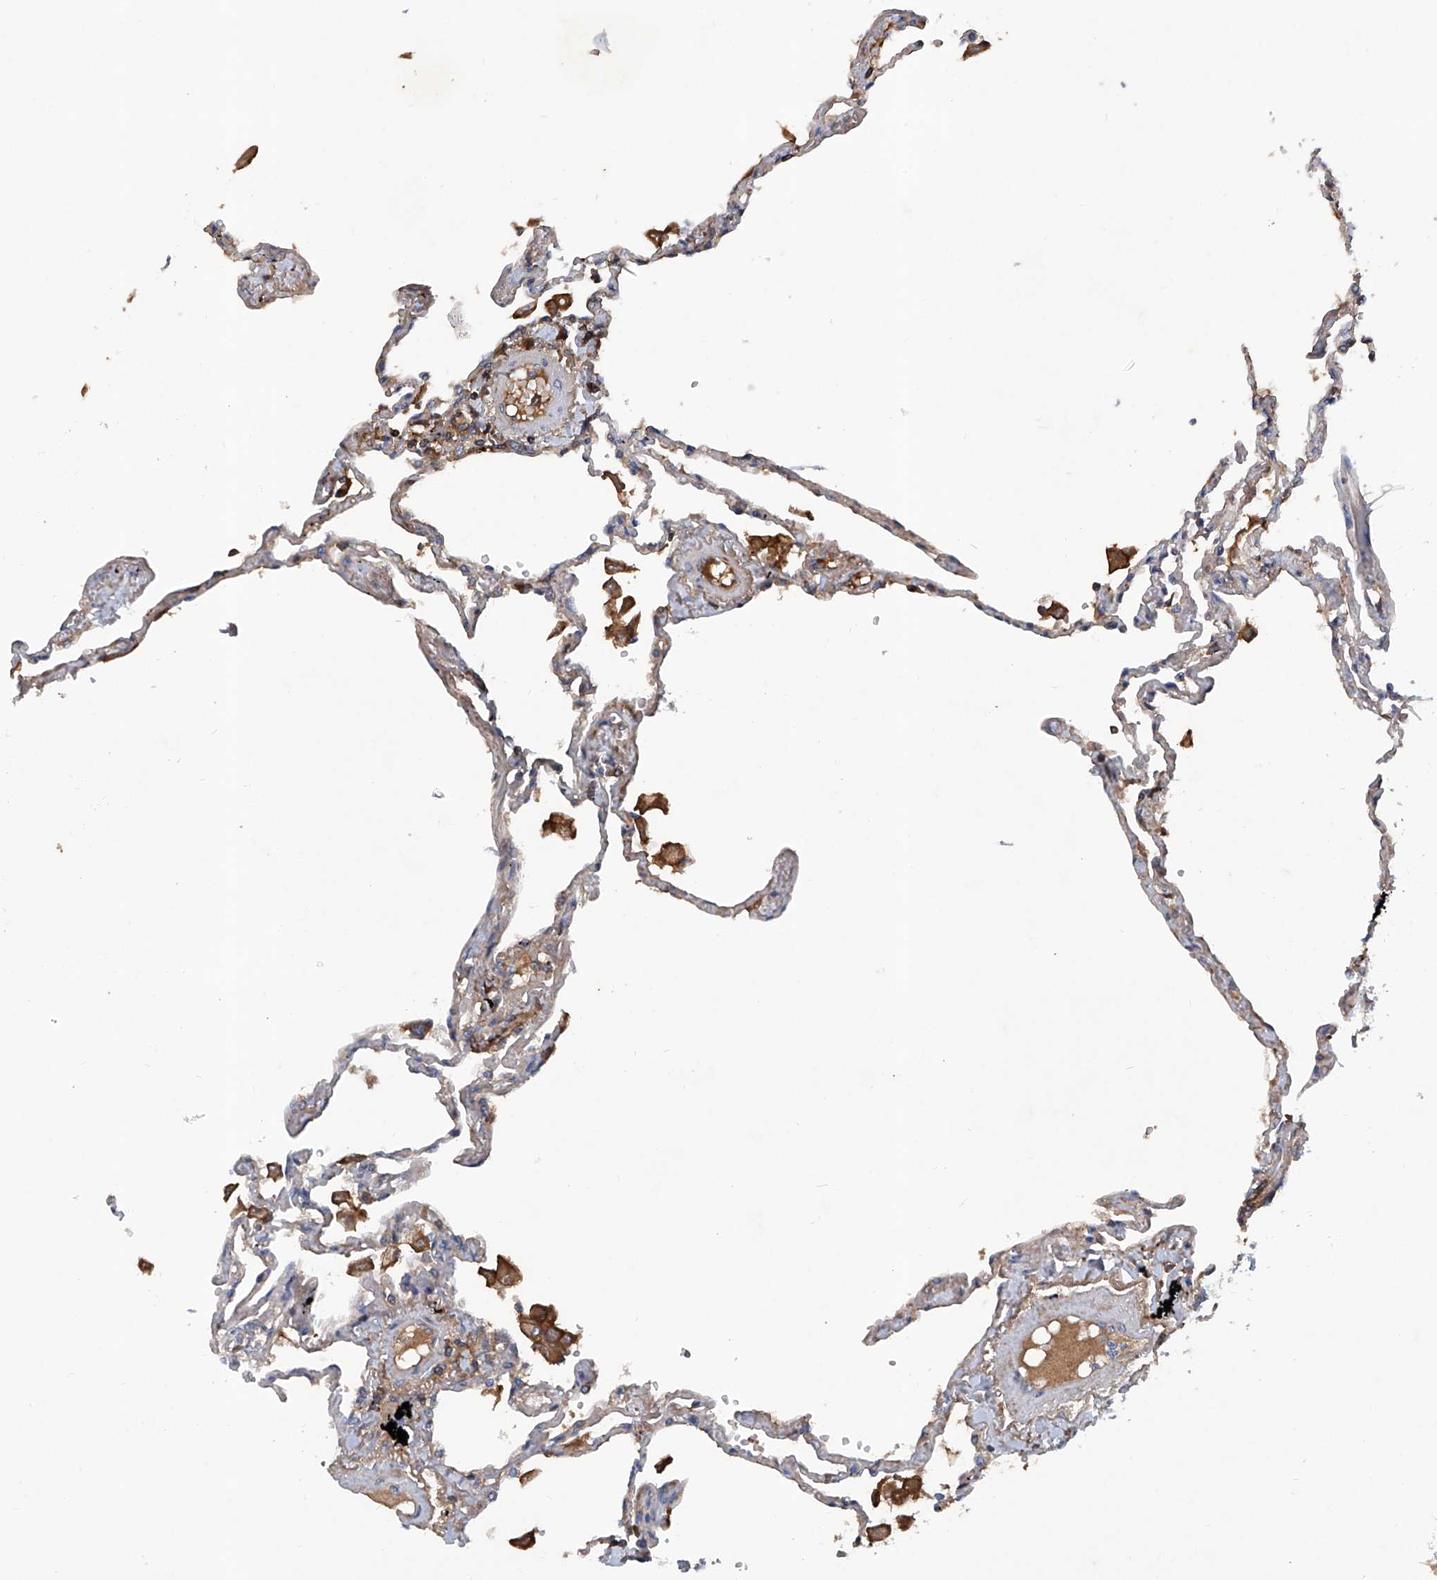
{"staining": {"intensity": "moderate", "quantity": "<25%", "location": "cytoplasmic/membranous"}, "tissue": "lung", "cell_type": "Alveolar cells", "image_type": "normal", "snomed": [{"axis": "morphology", "description": "Normal tissue, NOS"}, {"axis": "topography", "description": "Lung"}], "caption": "Immunohistochemistry image of normal lung: human lung stained using immunohistochemistry demonstrates low levels of moderate protein expression localized specifically in the cytoplasmic/membranous of alveolar cells, appearing as a cytoplasmic/membranous brown color.", "gene": "ASCC3", "patient": {"sex": "female", "age": 67}}